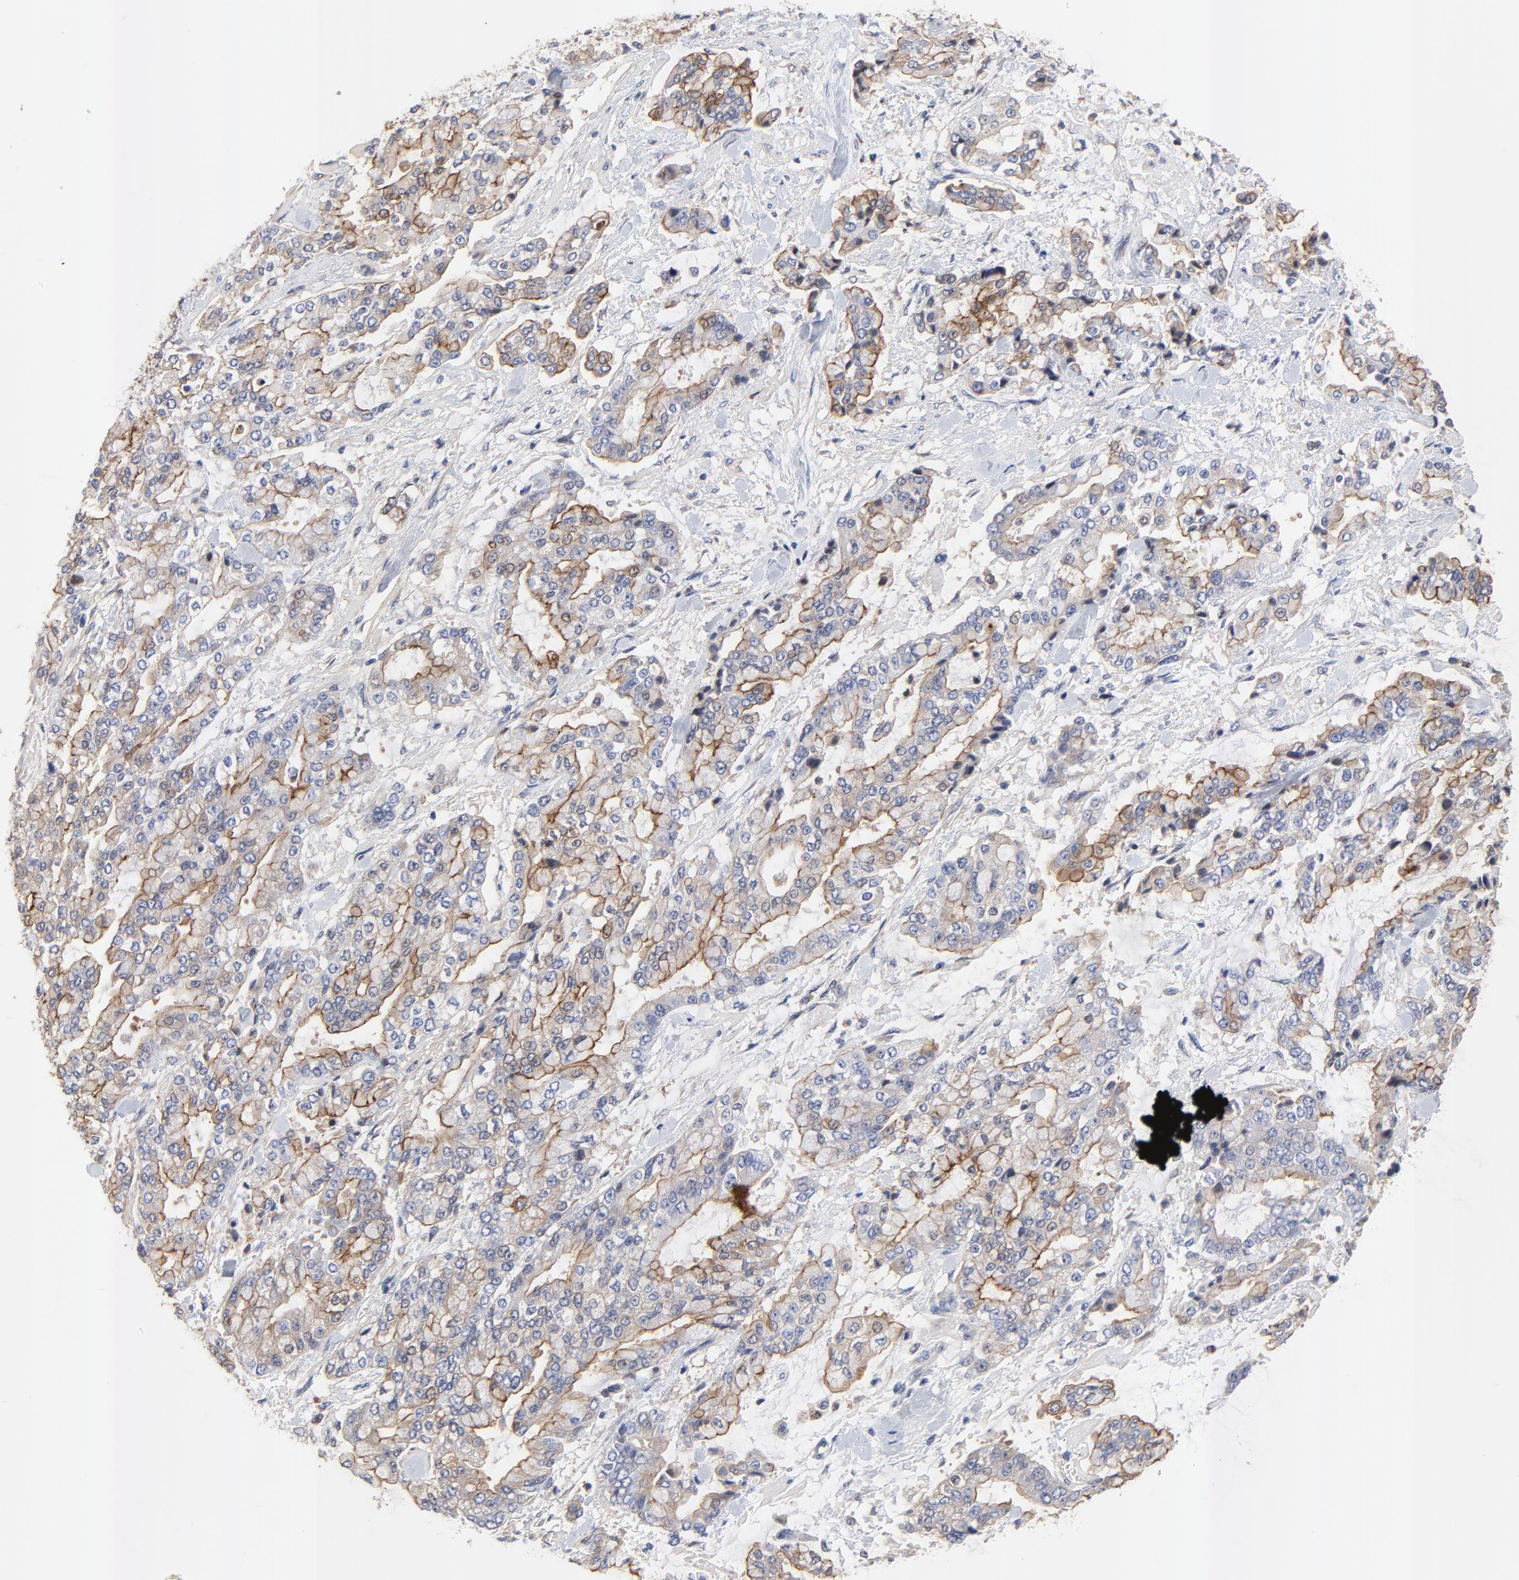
{"staining": {"intensity": "moderate", "quantity": "25%-75%", "location": "cytoplasmic/membranous"}, "tissue": "stomach cancer", "cell_type": "Tumor cells", "image_type": "cancer", "snomed": [{"axis": "morphology", "description": "Normal tissue, NOS"}, {"axis": "morphology", "description": "Adenocarcinoma, NOS"}, {"axis": "topography", "description": "Stomach, upper"}, {"axis": "topography", "description": "Stomach"}], "caption": "A photomicrograph showing moderate cytoplasmic/membranous expression in approximately 25%-75% of tumor cells in adenocarcinoma (stomach), as visualized by brown immunohistochemical staining.", "gene": "FBXL2", "patient": {"sex": "male", "age": 76}}